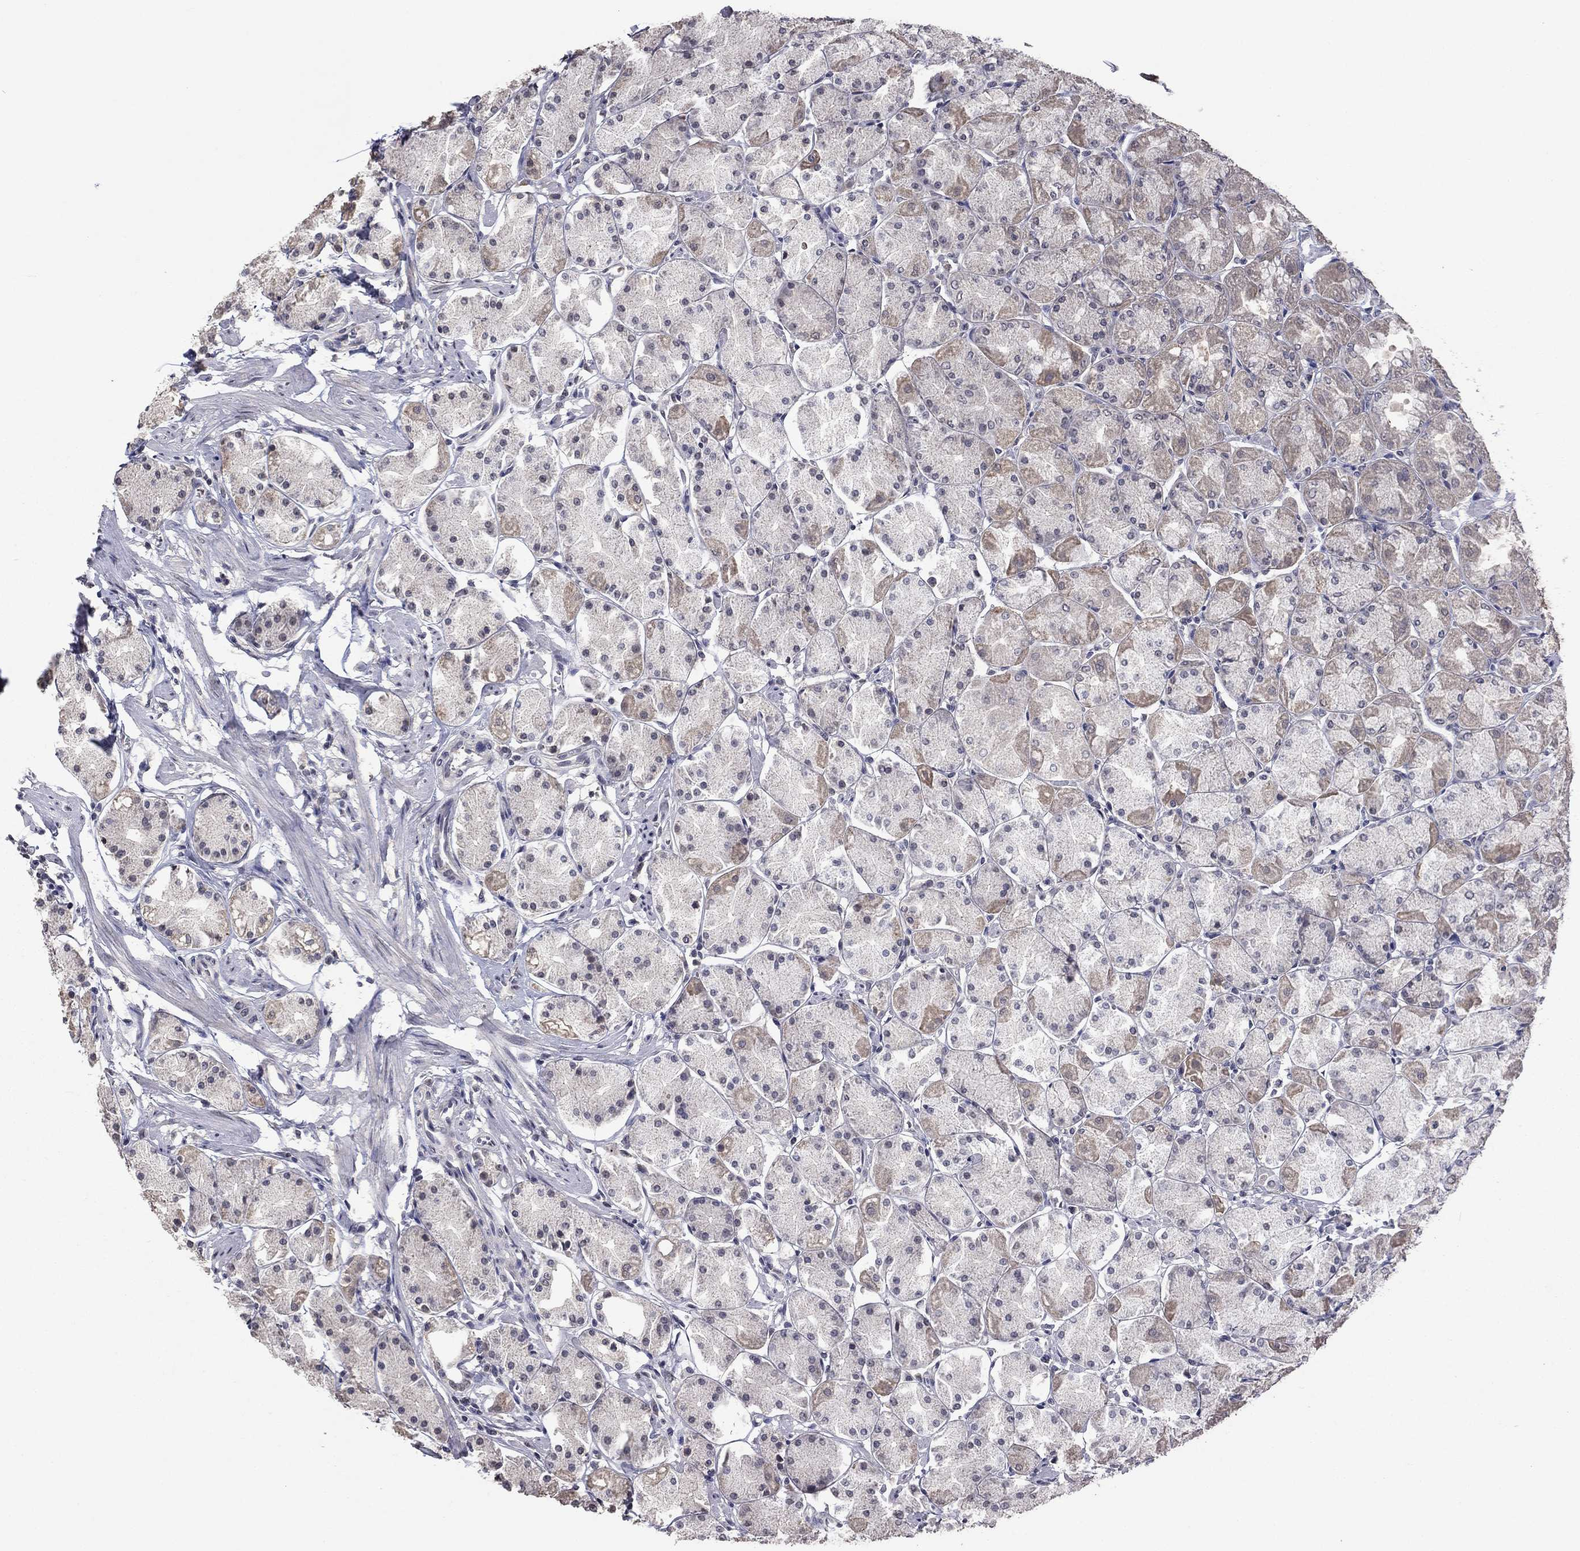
{"staining": {"intensity": "moderate", "quantity": "<25%", "location": "cytoplasmic/membranous"}, "tissue": "stomach", "cell_type": "Glandular cells", "image_type": "normal", "snomed": [{"axis": "morphology", "description": "Normal tissue, NOS"}, {"axis": "topography", "description": "Stomach, upper"}], "caption": "About <25% of glandular cells in normal stomach exhibit moderate cytoplasmic/membranous protein expression as visualized by brown immunohistochemical staining.", "gene": "SPATA33", "patient": {"sex": "male", "age": 60}}